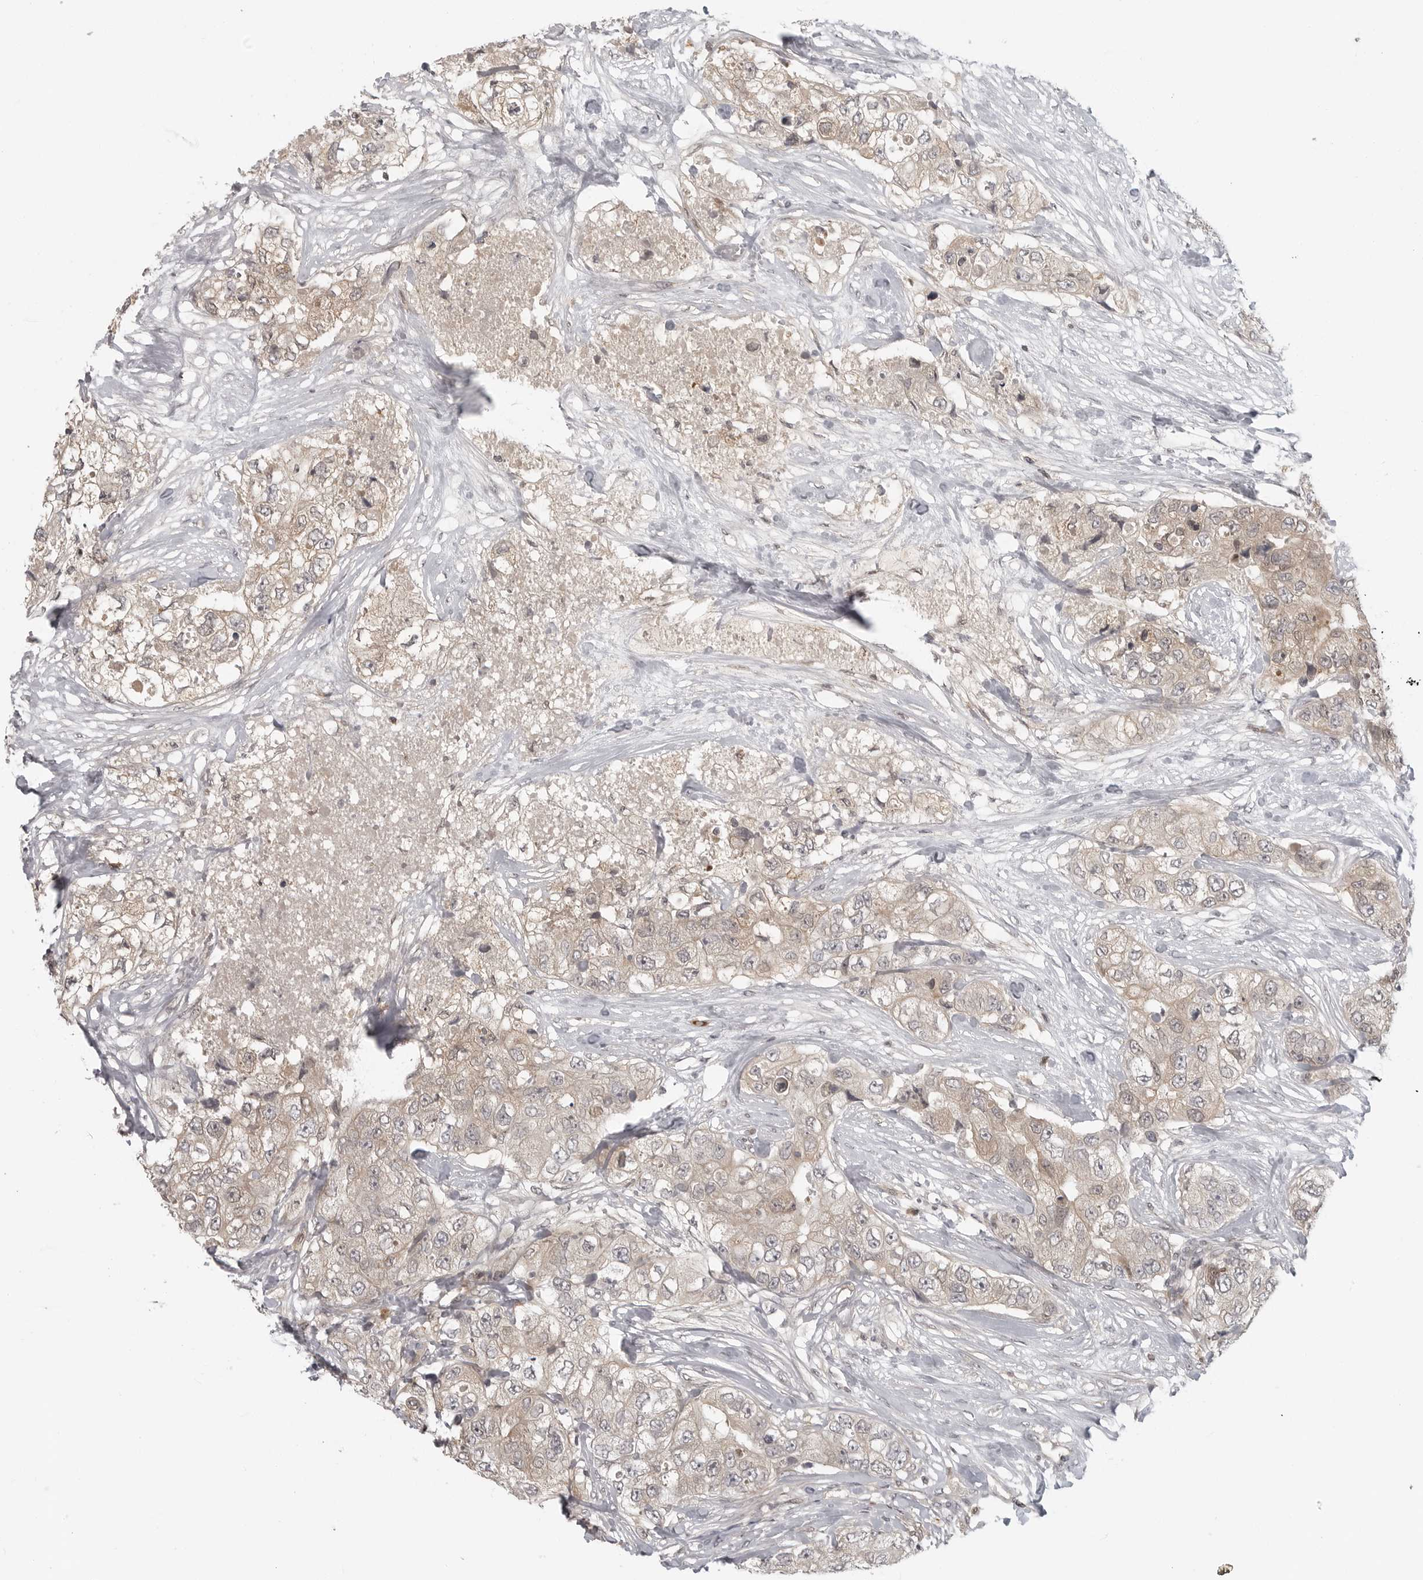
{"staining": {"intensity": "negative", "quantity": "none", "location": "none"}, "tissue": "breast cancer", "cell_type": "Tumor cells", "image_type": "cancer", "snomed": [{"axis": "morphology", "description": "Duct carcinoma"}, {"axis": "topography", "description": "Breast"}], "caption": "There is no significant expression in tumor cells of invasive ductal carcinoma (breast). The staining was performed using DAB to visualize the protein expression in brown, while the nuclei were stained in blue with hematoxylin (Magnification: 20x).", "gene": "CTIF", "patient": {"sex": "female", "age": 62}}